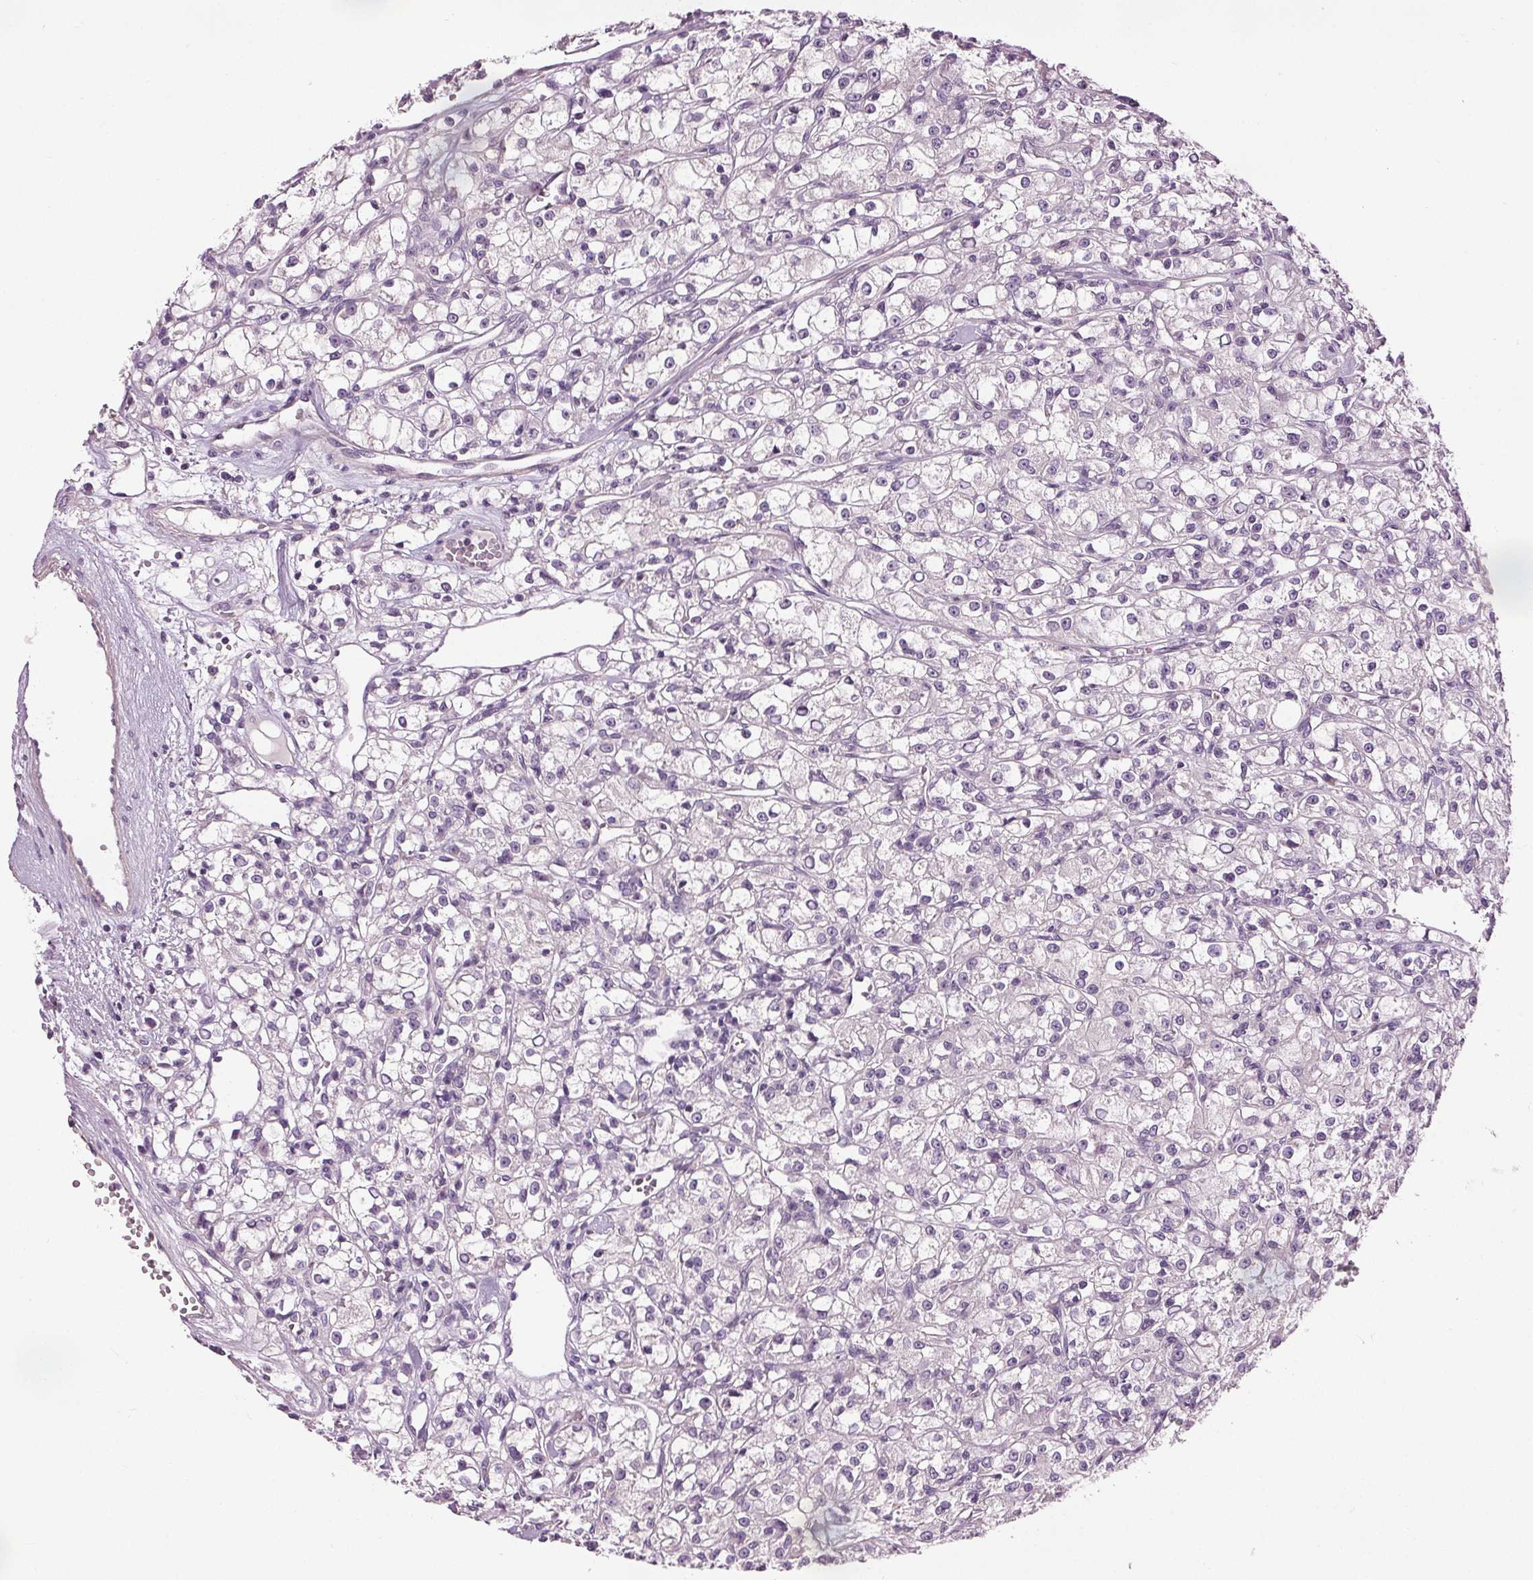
{"staining": {"intensity": "negative", "quantity": "none", "location": "none"}, "tissue": "renal cancer", "cell_type": "Tumor cells", "image_type": "cancer", "snomed": [{"axis": "morphology", "description": "Adenocarcinoma, NOS"}, {"axis": "topography", "description": "Kidney"}], "caption": "Immunohistochemical staining of human renal cancer (adenocarcinoma) demonstrates no significant staining in tumor cells.", "gene": "RASA1", "patient": {"sex": "female", "age": 59}}